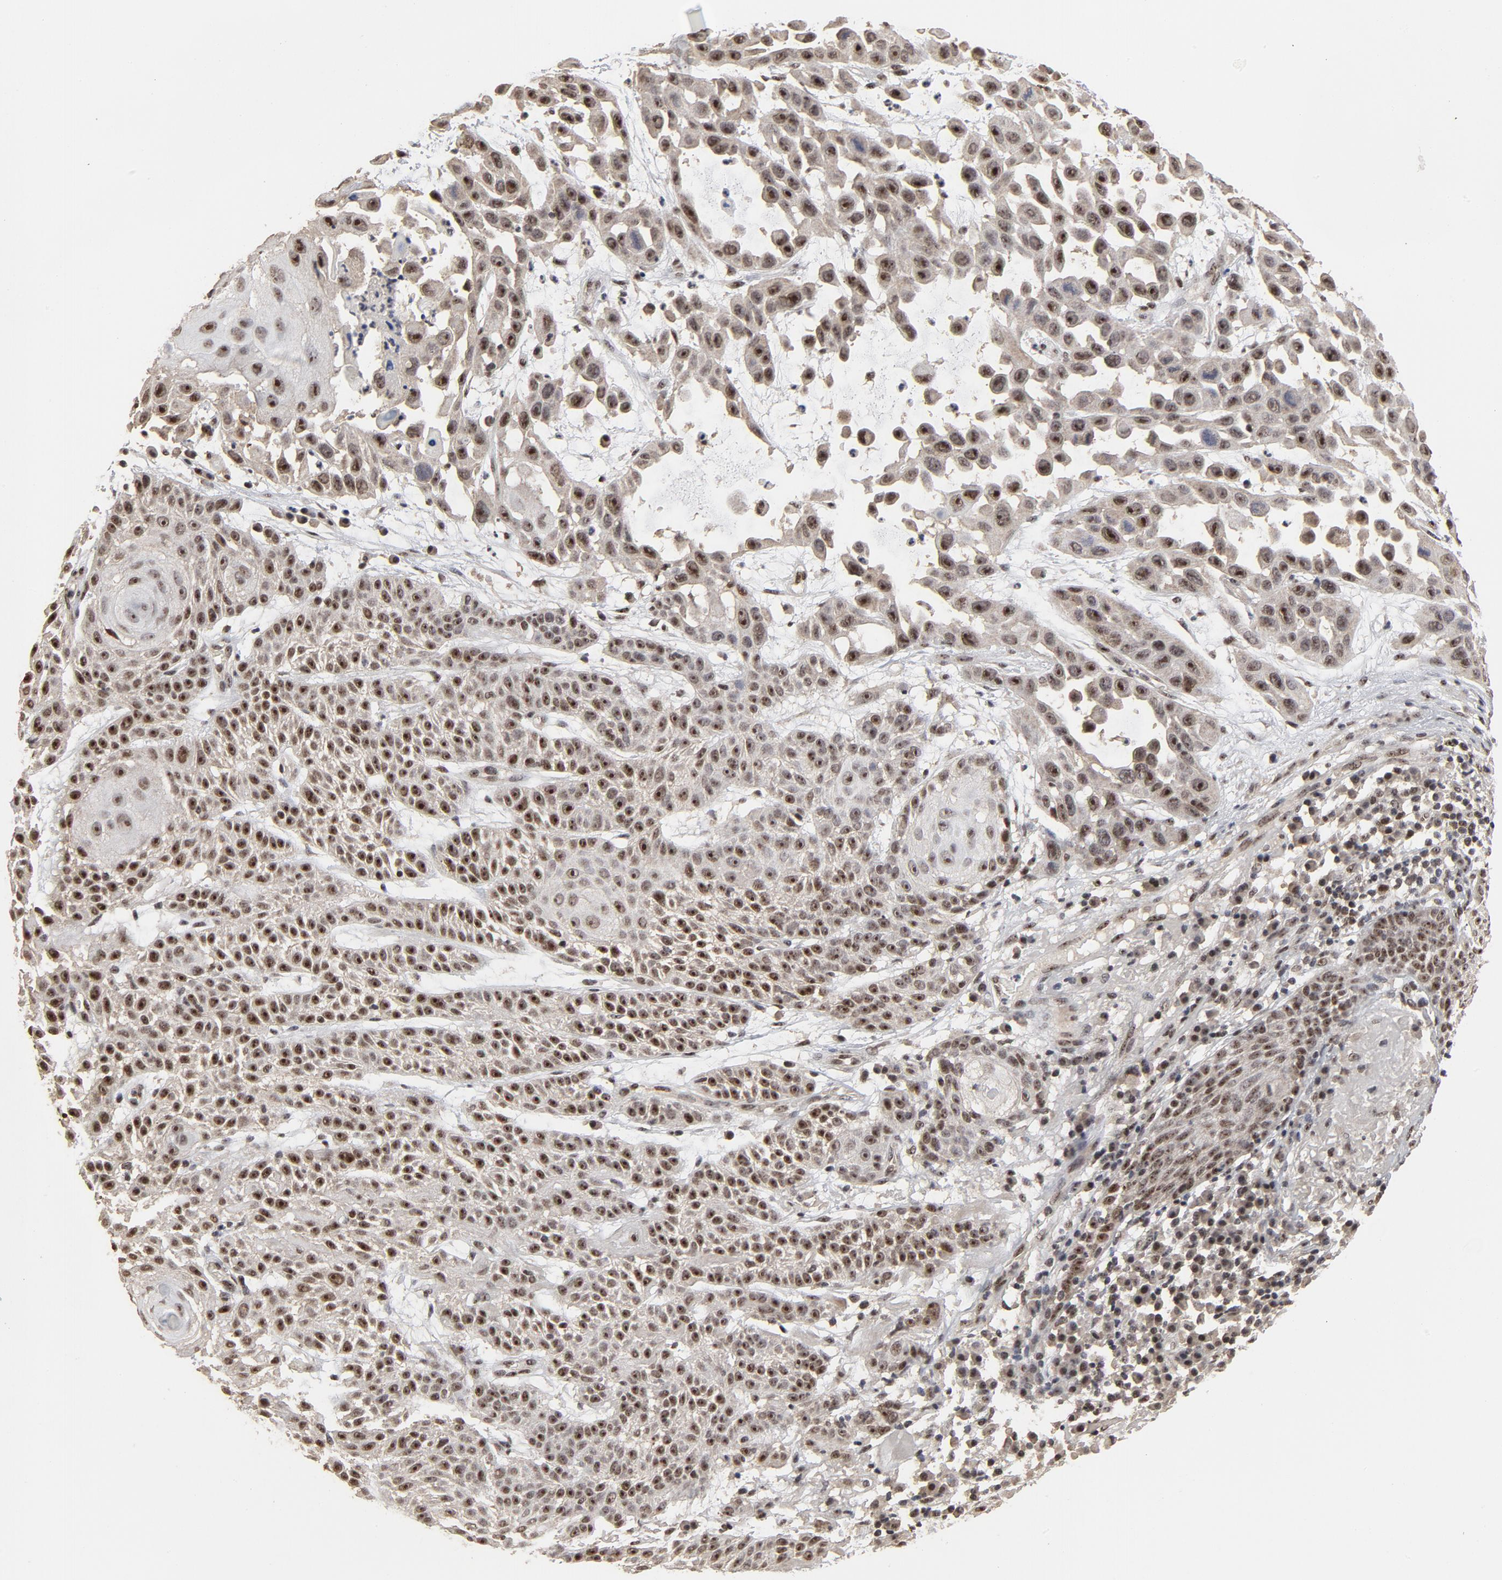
{"staining": {"intensity": "moderate", "quantity": ">75%", "location": "nuclear"}, "tissue": "skin cancer", "cell_type": "Tumor cells", "image_type": "cancer", "snomed": [{"axis": "morphology", "description": "Squamous cell carcinoma, NOS"}, {"axis": "topography", "description": "Skin"}], "caption": "Squamous cell carcinoma (skin) stained with a protein marker exhibits moderate staining in tumor cells.", "gene": "TP53RK", "patient": {"sex": "male", "age": 81}}